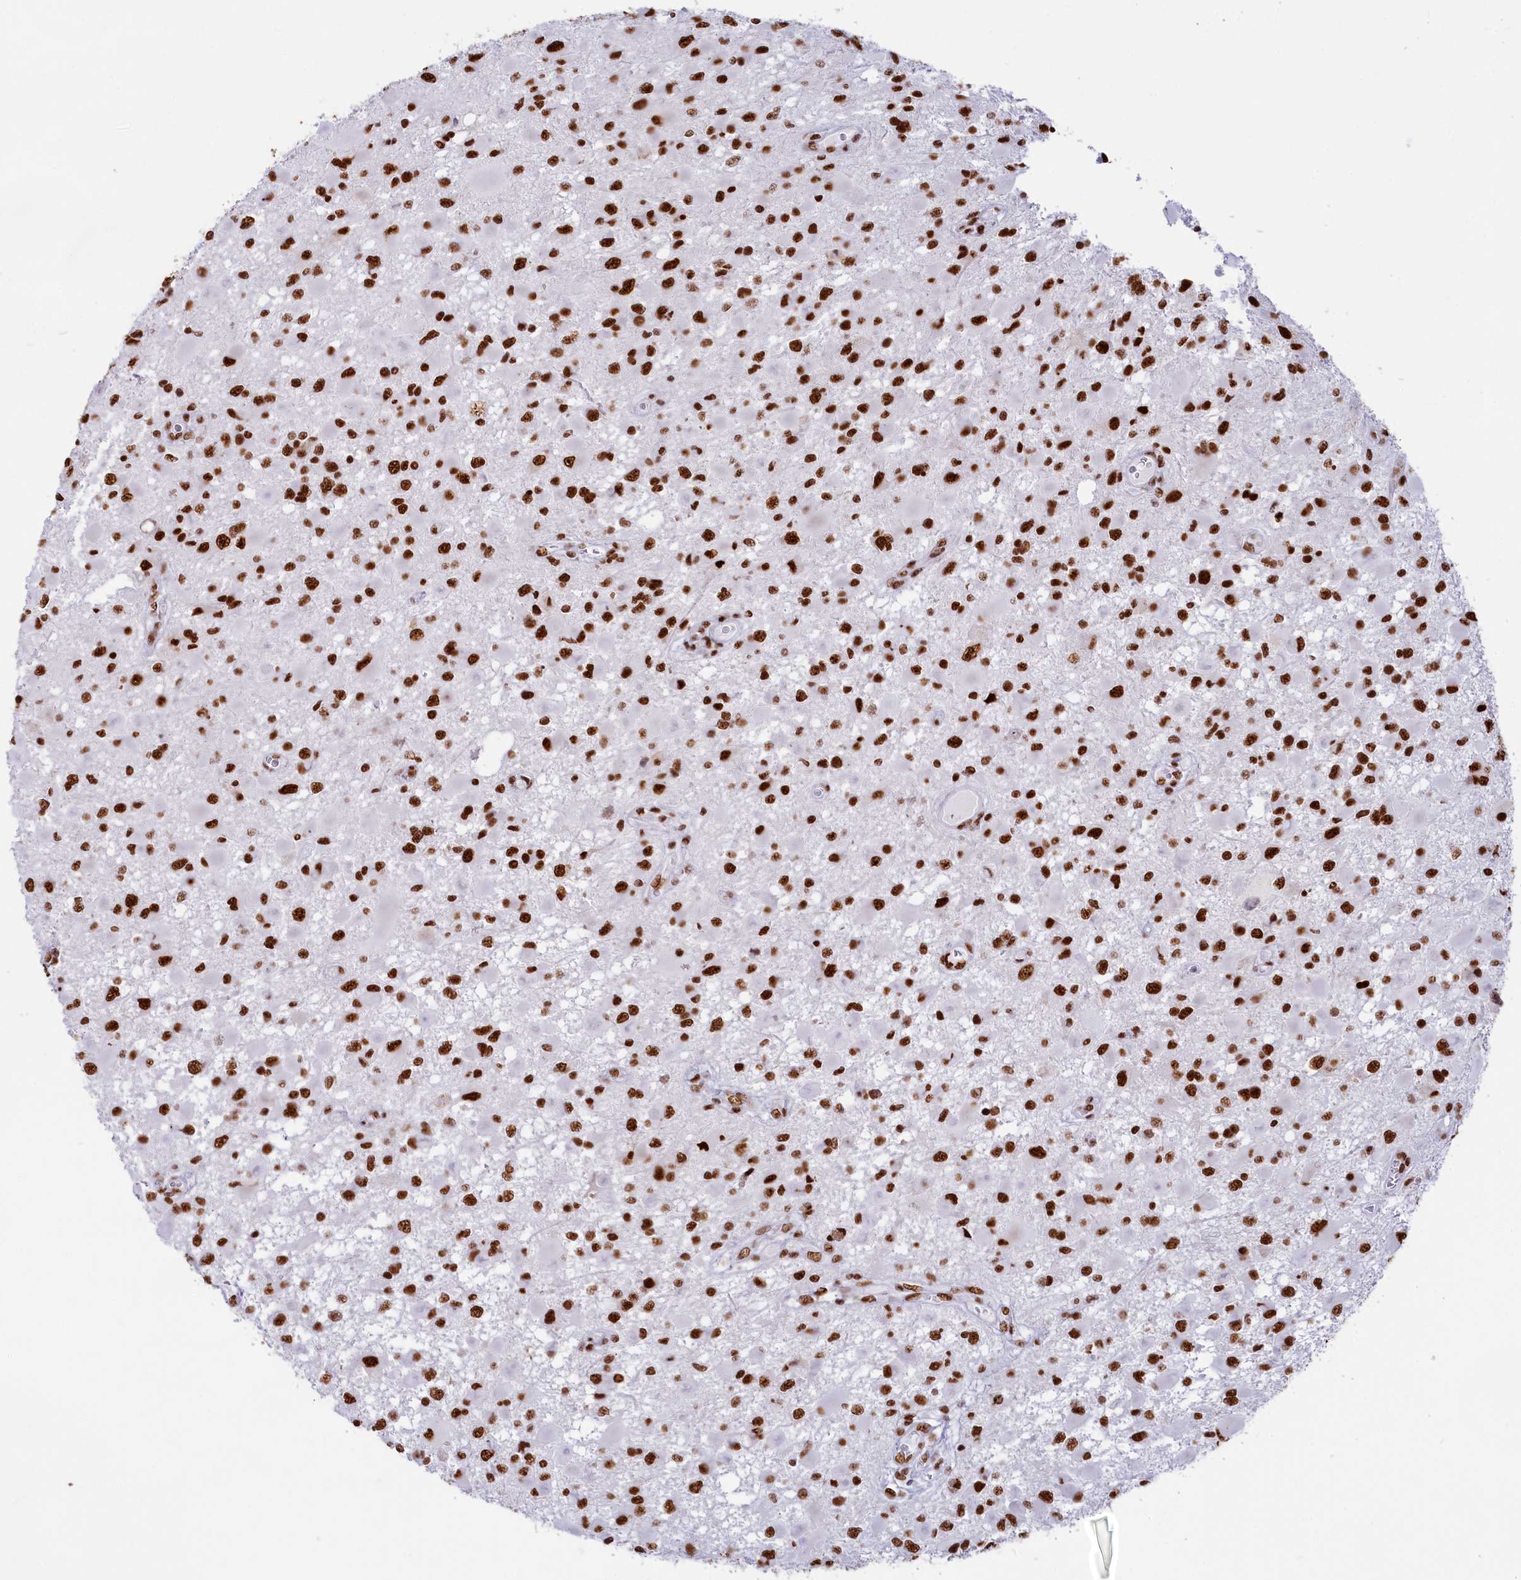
{"staining": {"intensity": "strong", "quantity": ">75%", "location": "nuclear"}, "tissue": "glioma", "cell_type": "Tumor cells", "image_type": "cancer", "snomed": [{"axis": "morphology", "description": "Glioma, malignant, High grade"}, {"axis": "topography", "description": "Brain"}], "caption": "Immunohistochemistry (IHC) photomicrograph of glioma stained for a protein (brown), which displays high levels of strong nuclear expression in approximately >75% of tumor cells.", "gene": "SNRNP70", "patient": {"sex": "male", "age": 53}}